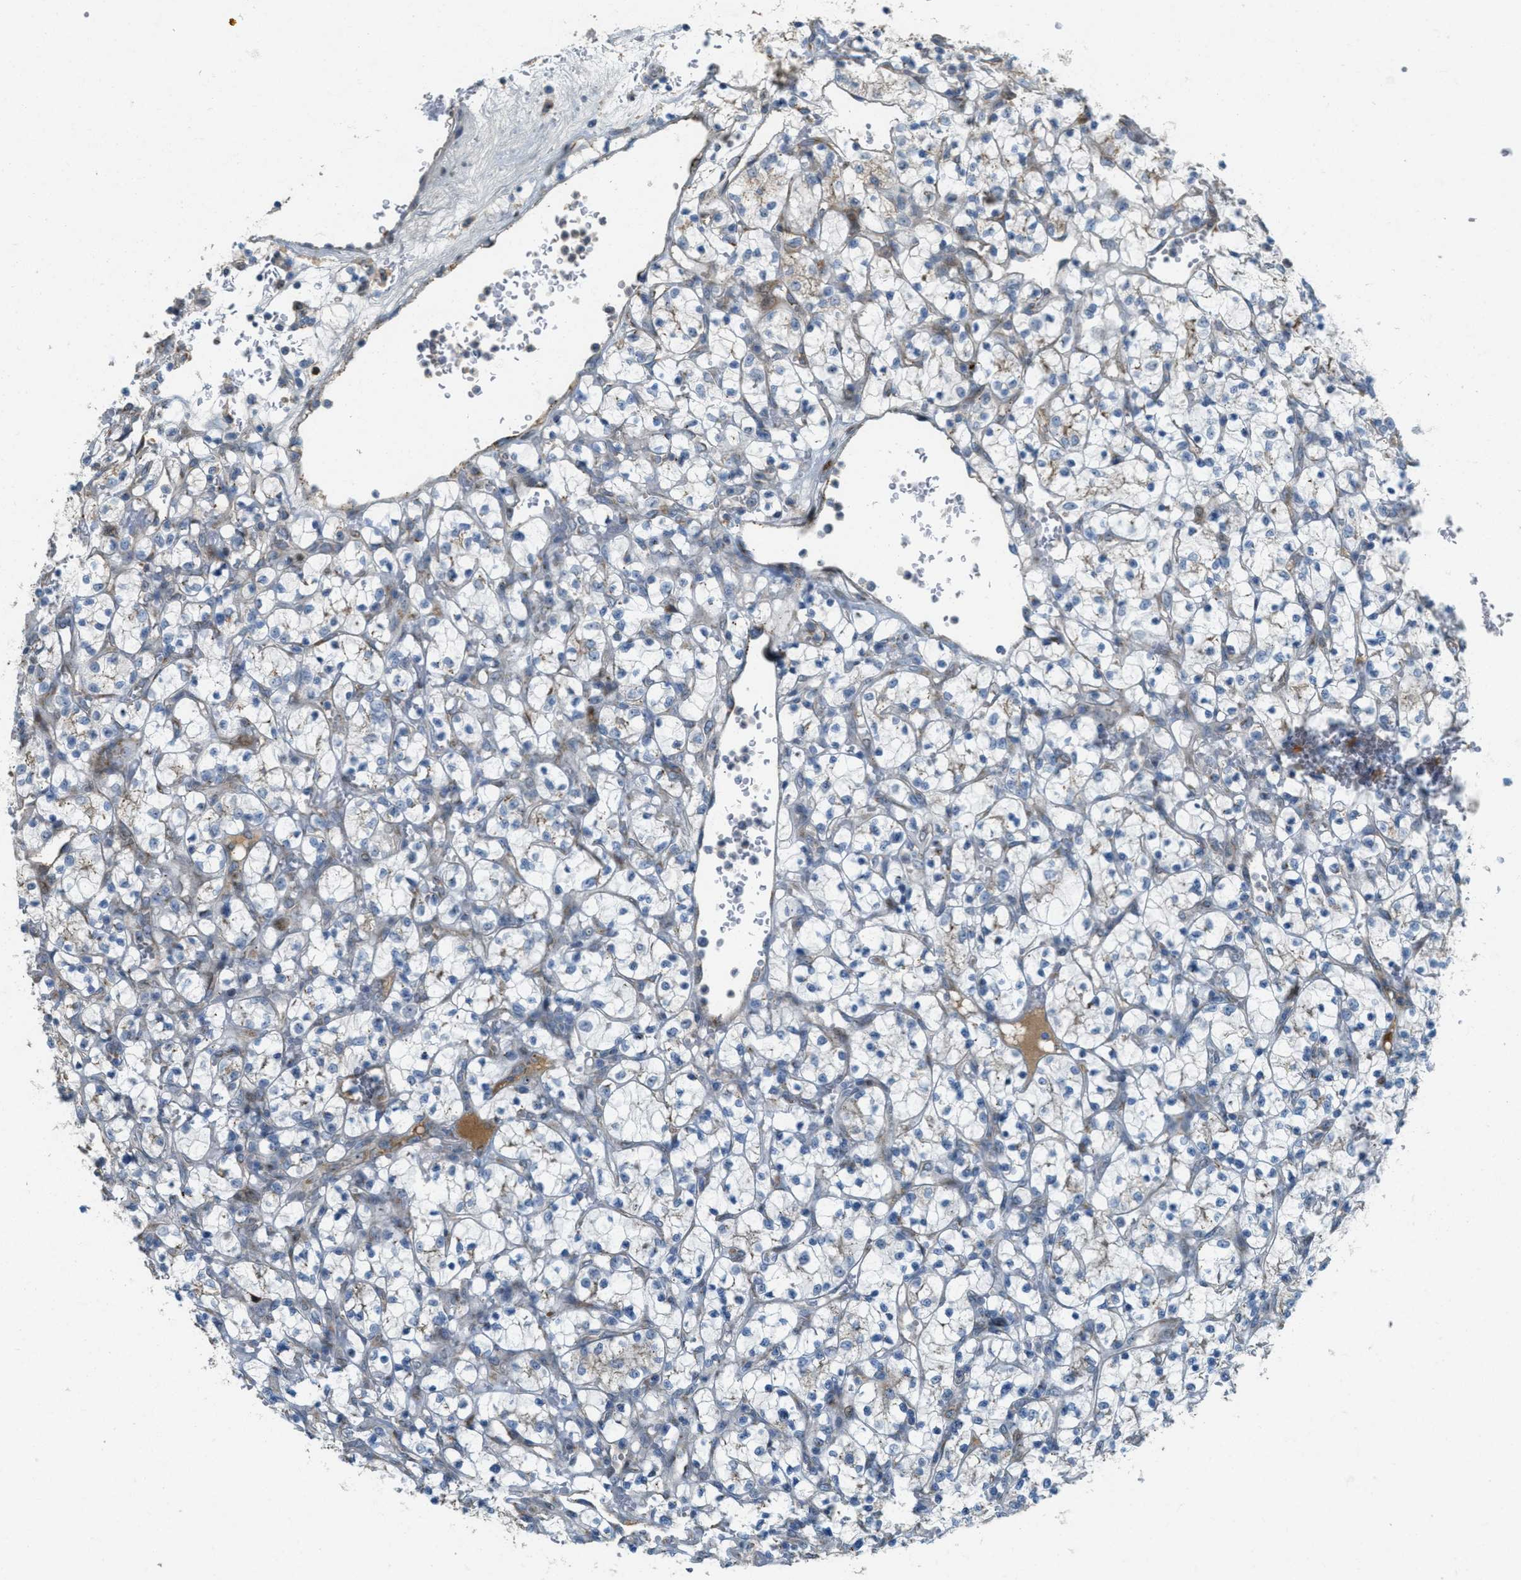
{"staining": {"intensity": "weak", "quantity": "<25%", "location": "cytoplasmic/membranous"}, "tissue": "renal cancer", "cell_type": "Tumor cells", "image_type": "cancer", "snomed": [{"axis": "morphology", "description": "Adenocarcinoma, NOS"}, {"axis": "topography", "description": "Kidney"}], "caption": "Immunohistochemistry (IHC) of human renal cancer reveals no staining in tumor cells.", "gene": "ZFPL1", "patient": {"sex": "female", "age": 69}}